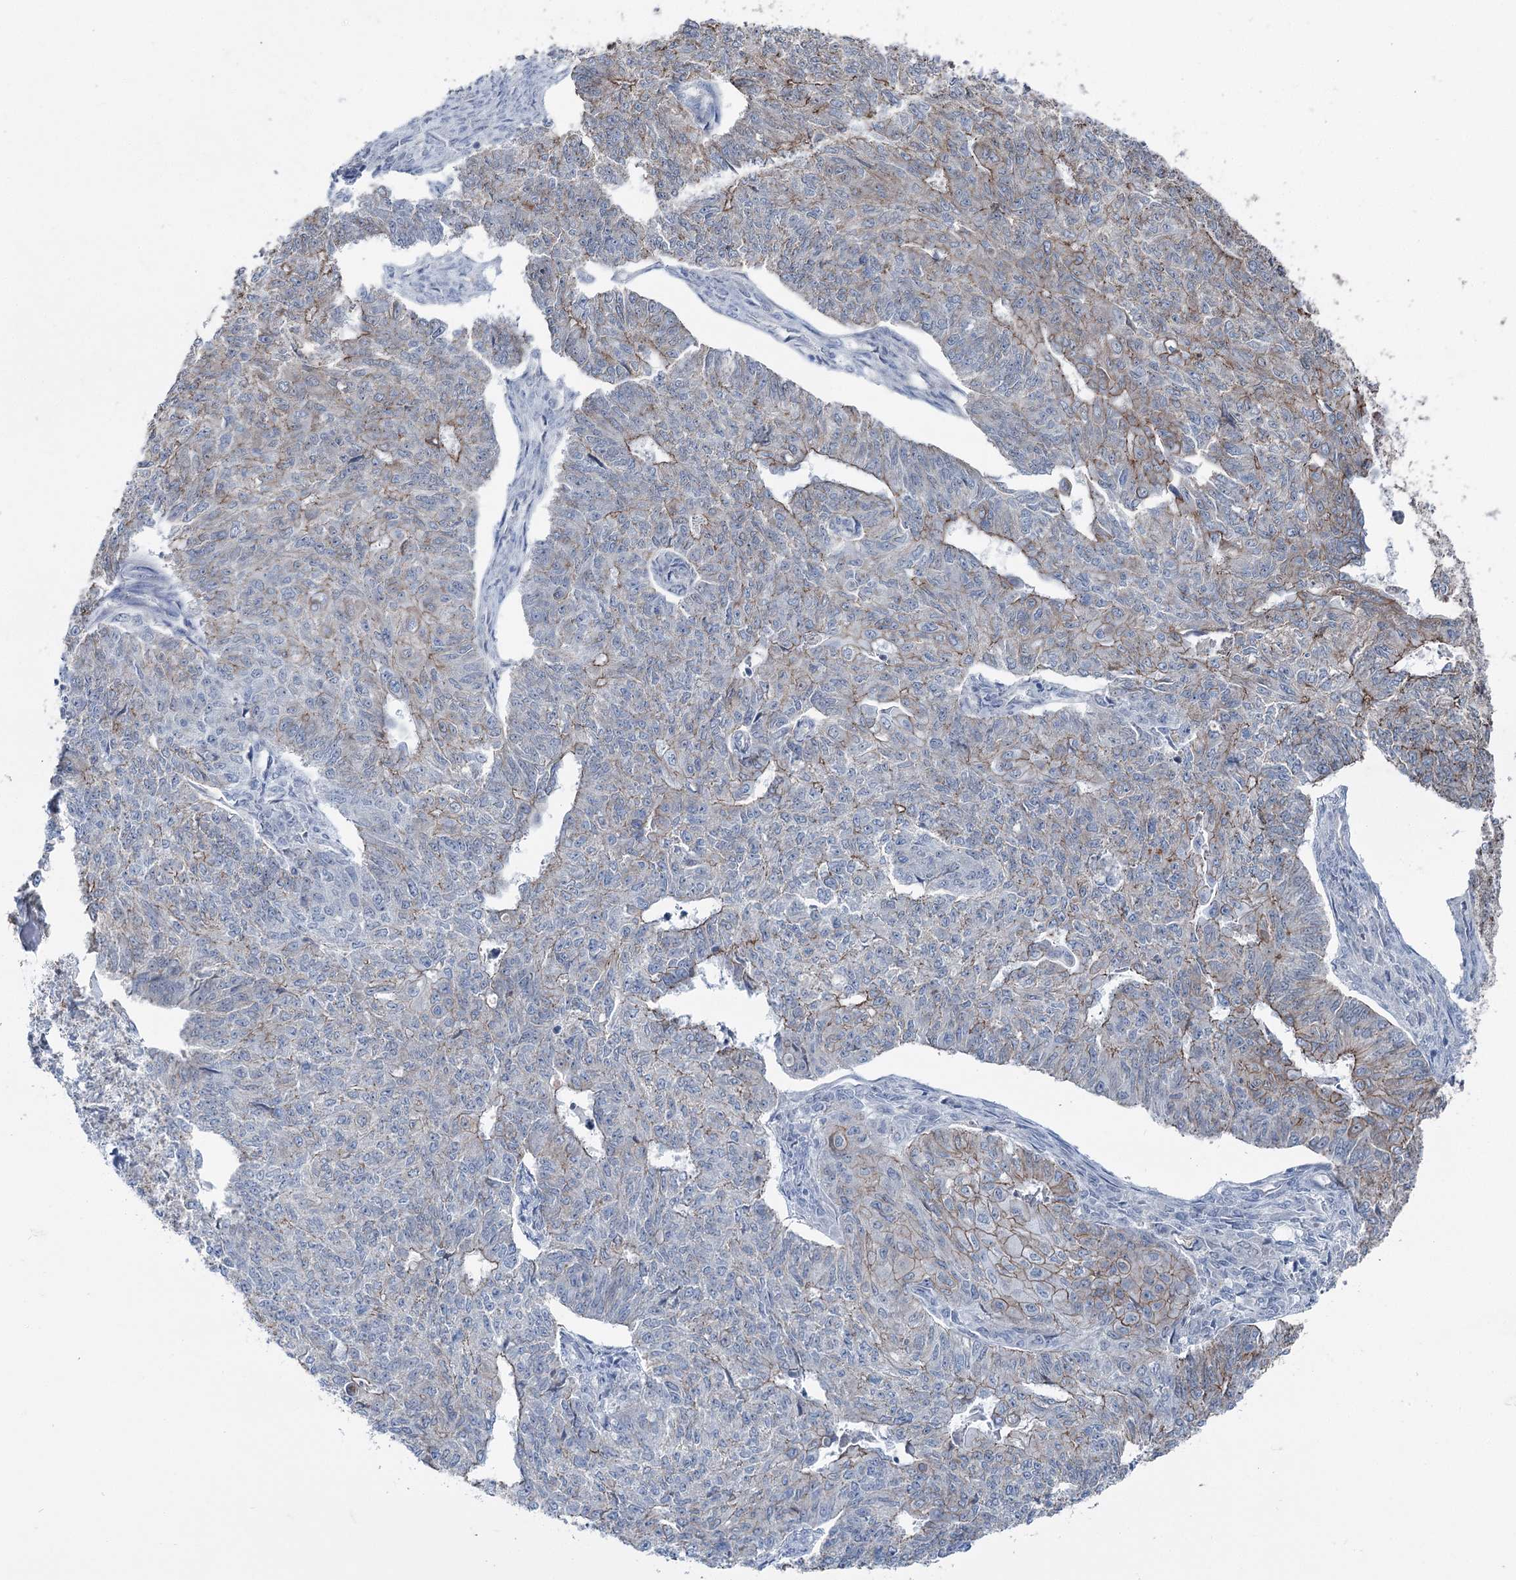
{"staining": {"intensity": "moderate", "quantity": "25%-75%", "location": "cytoplasmic/membranous"}, "tissue": "endometrial cancer", "cell_type": "Tumor cells", "image_type": "cancer", "snomed": [{"axis": "morphology", "description": "Adenocarcinoma, NOS"}, {"axis": "topography", "description": "Endometrium"}], "caption": "Brown immunohistochemical staining in human adenocarcinoma (endometrial) displays moderate cytoplasmic/membranous positivity in about 25%-75% of tumor cells. The staining is performed using DAB (3,3'-diaminobenzidine) brown chromogen to label protein expression. The nuclei are counter-stained blue using hematoxylin.", "gene": "FAM120B", "patient": {"sex": "female", "age": 32}}